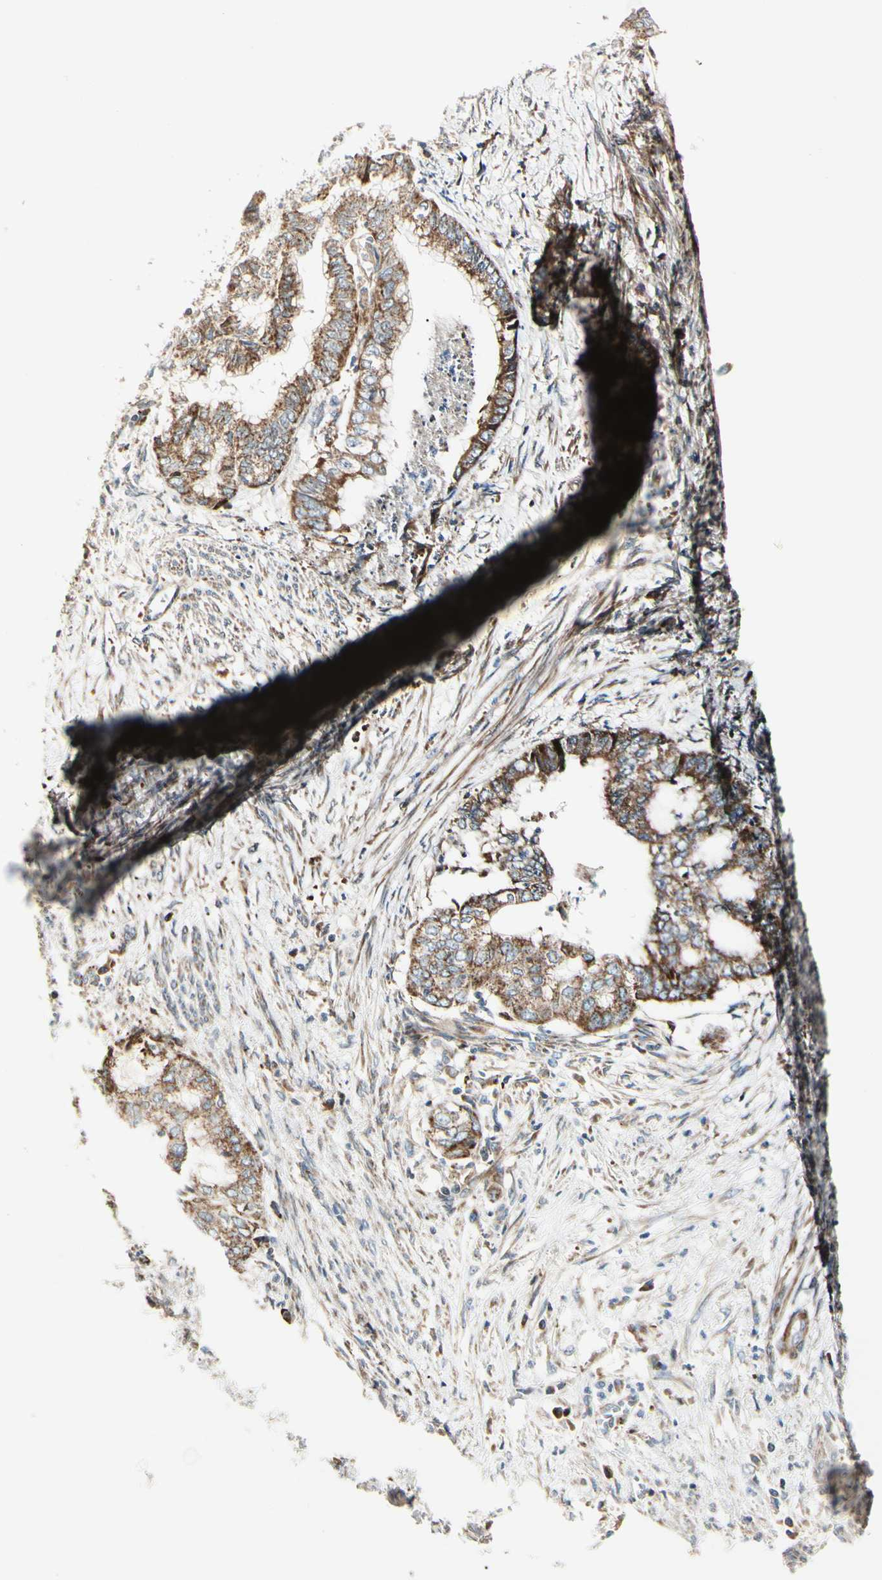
{"staining": {"intensity": "moderate", "quantity": ">75%", "location": "cytoplasmic/membranous"}, "tissue": "endometrial cancer", "cell_type": "Tumor cells", "image_type": "cancer", "snomed": [{"axis": "morphology", "description": "Necrosis, NOS"}, {"axis": "morphology", "description": "Adenocarcinoma, NOS"}, {"axis": "topography", "description": "Endometrium"}], "caption": "Moderate cytoplasmic/membranous expression is present in approximately >75% of tumor cells in adenocarcinoma (endometrial).", "gene": "MRPL9", "patient": {"sex": "female", "age": 79}}